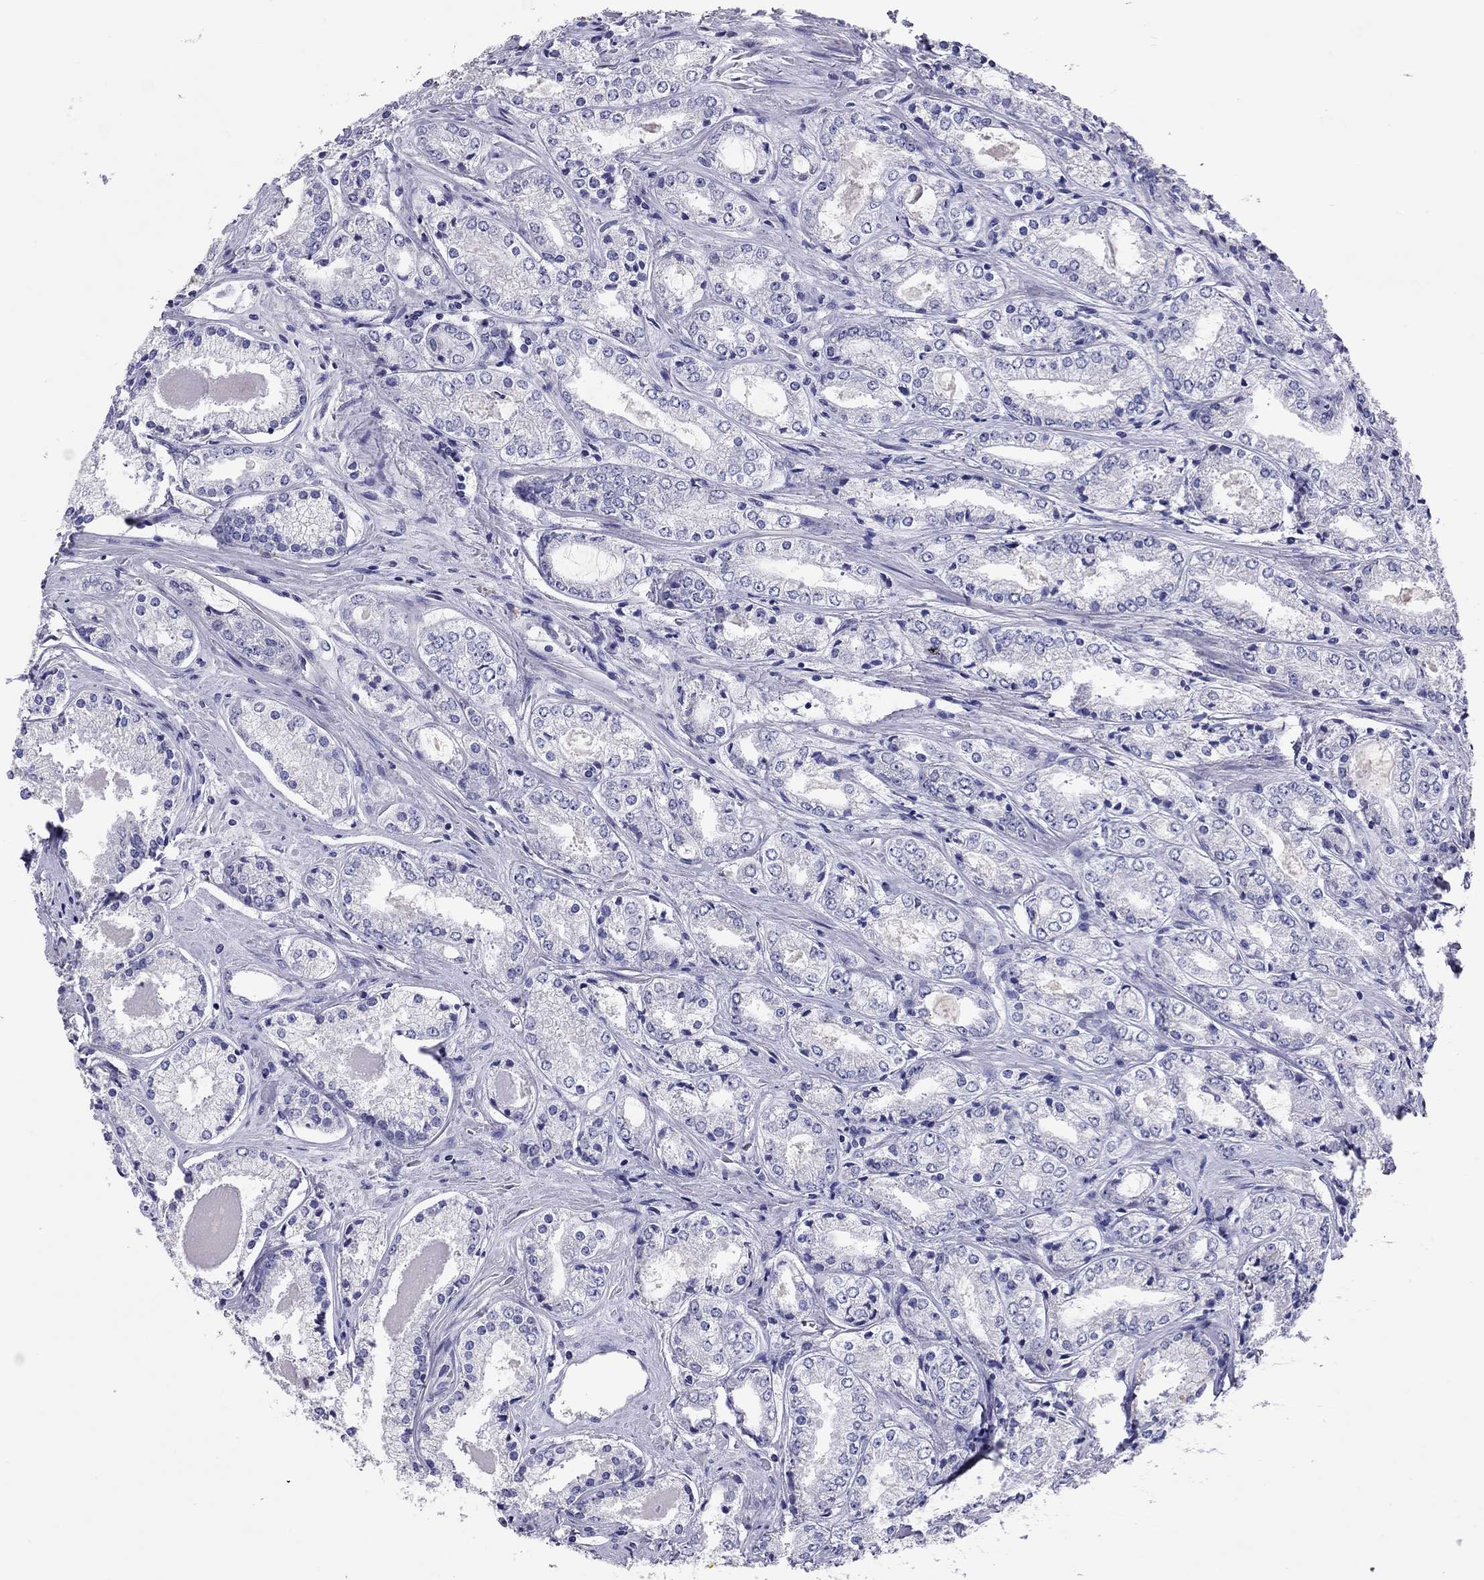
{"staining": {"intensity": "negative", "quantity": "none", "location": "none"}, "tissue": "prostate cancer", "cell_type": "Tumor cells", "image_type": "cancer", "snomed": [{"axis": "morphology", "description": "Adenocarcinoma, NOS"}, {"axis": "topography", "description": "Prostate"}], "caption": "Prostate adenocarcinoma stained for a protein using immunohistochemistry (IHC) exhibits no positivity tumor cells.", "gene": "CALHM1", "patient": {"sex": "male", "age": 72}}